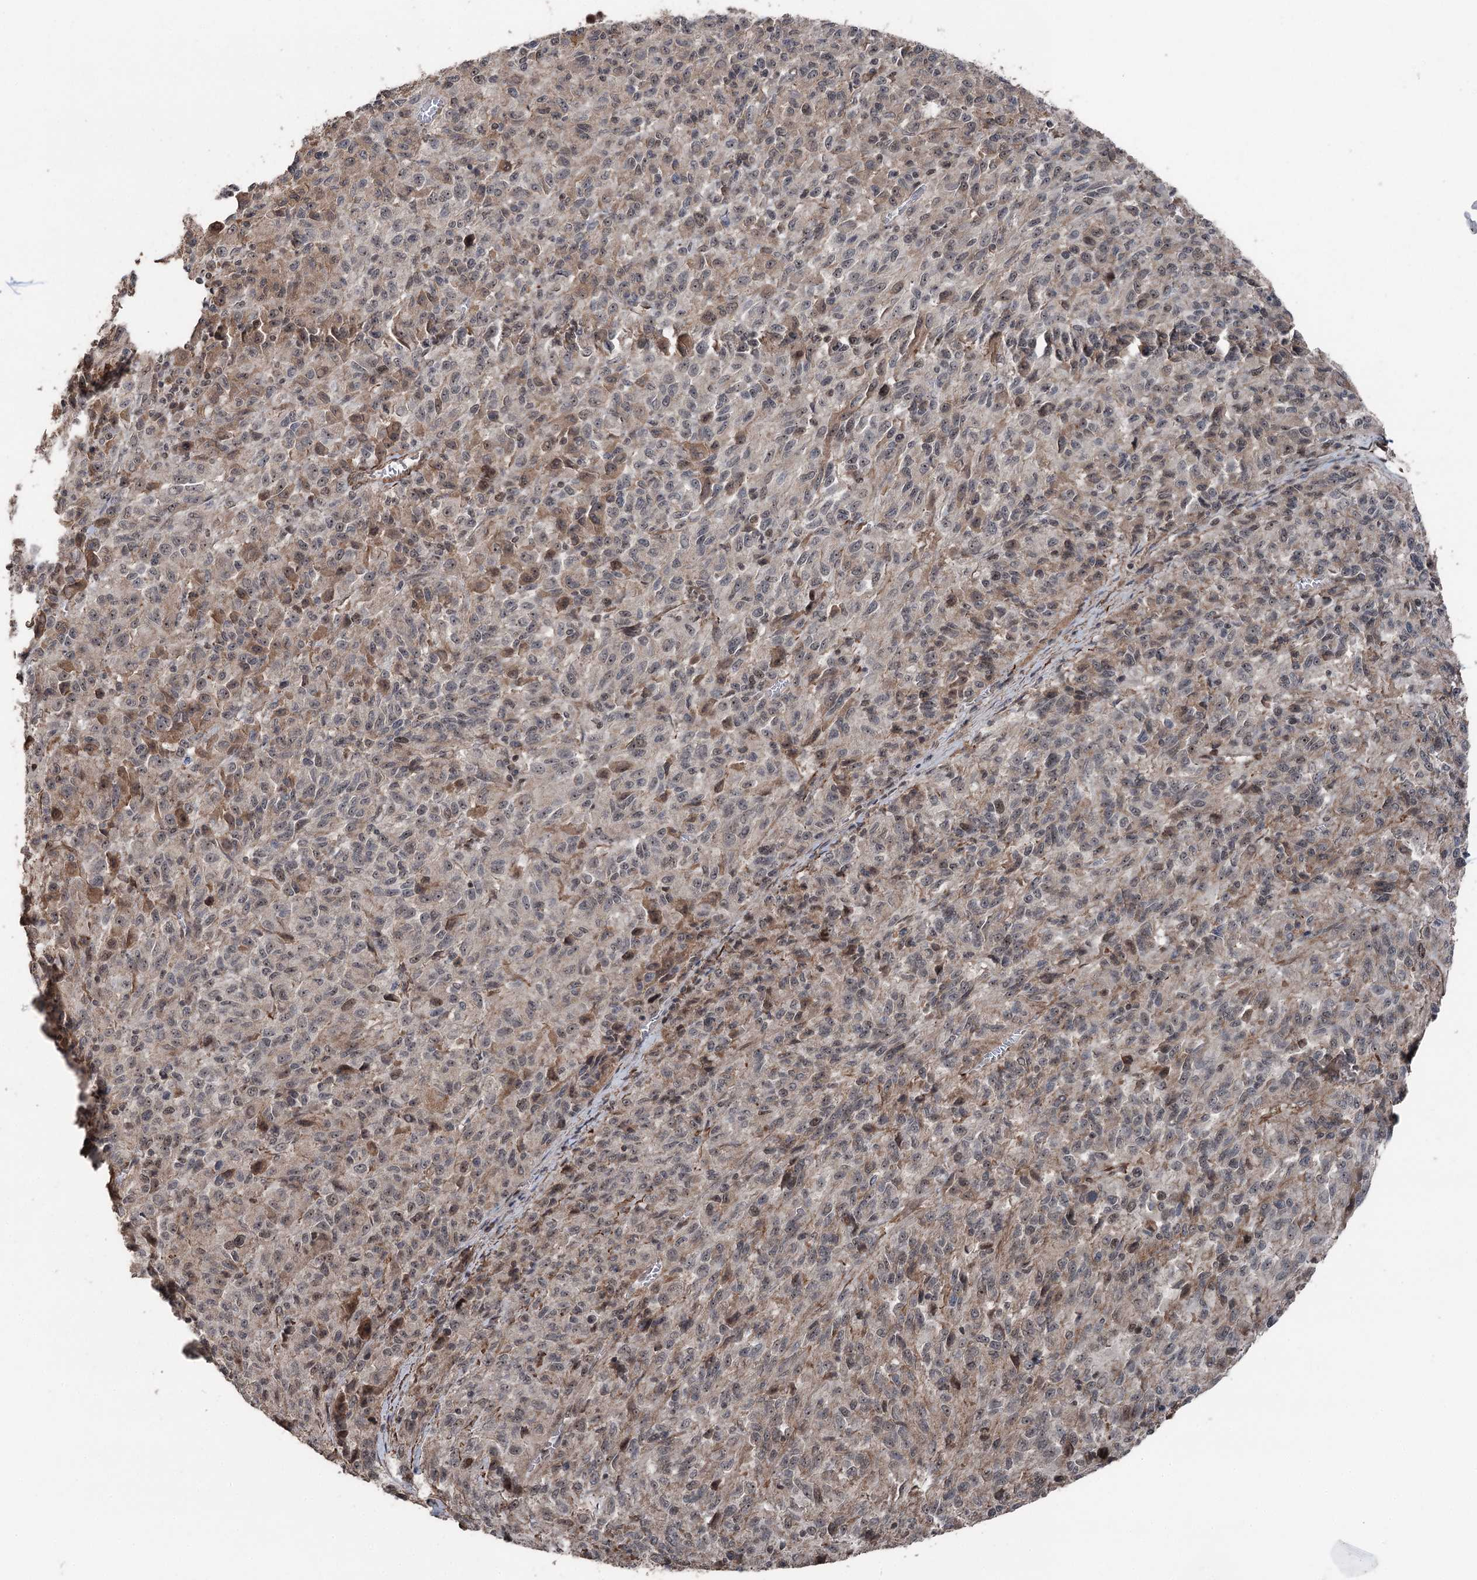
{"staining": {"intensity": "weak", "quantity": "25%-75%", "location": "cytoplasmic/membranous,nuclear"}, "tissue": "melanoma", "cell_type": "Tumor cells", "image_type": "cancer", "snomed": [{"axis": "morphology", "description": "Malignant melanoma, Metastatic site"}, {"axis": "topography", "description": "Lung"}], "caption": "Malignant melanoma (metastatic site) stained for a protein (brown) reveals weak cytoplasmic/membranous and nuclear positive staining in approximately 25%-75% of tumor cells.", "gene": "CCDC82", "patient": {"sex": "male", "age": 64}}